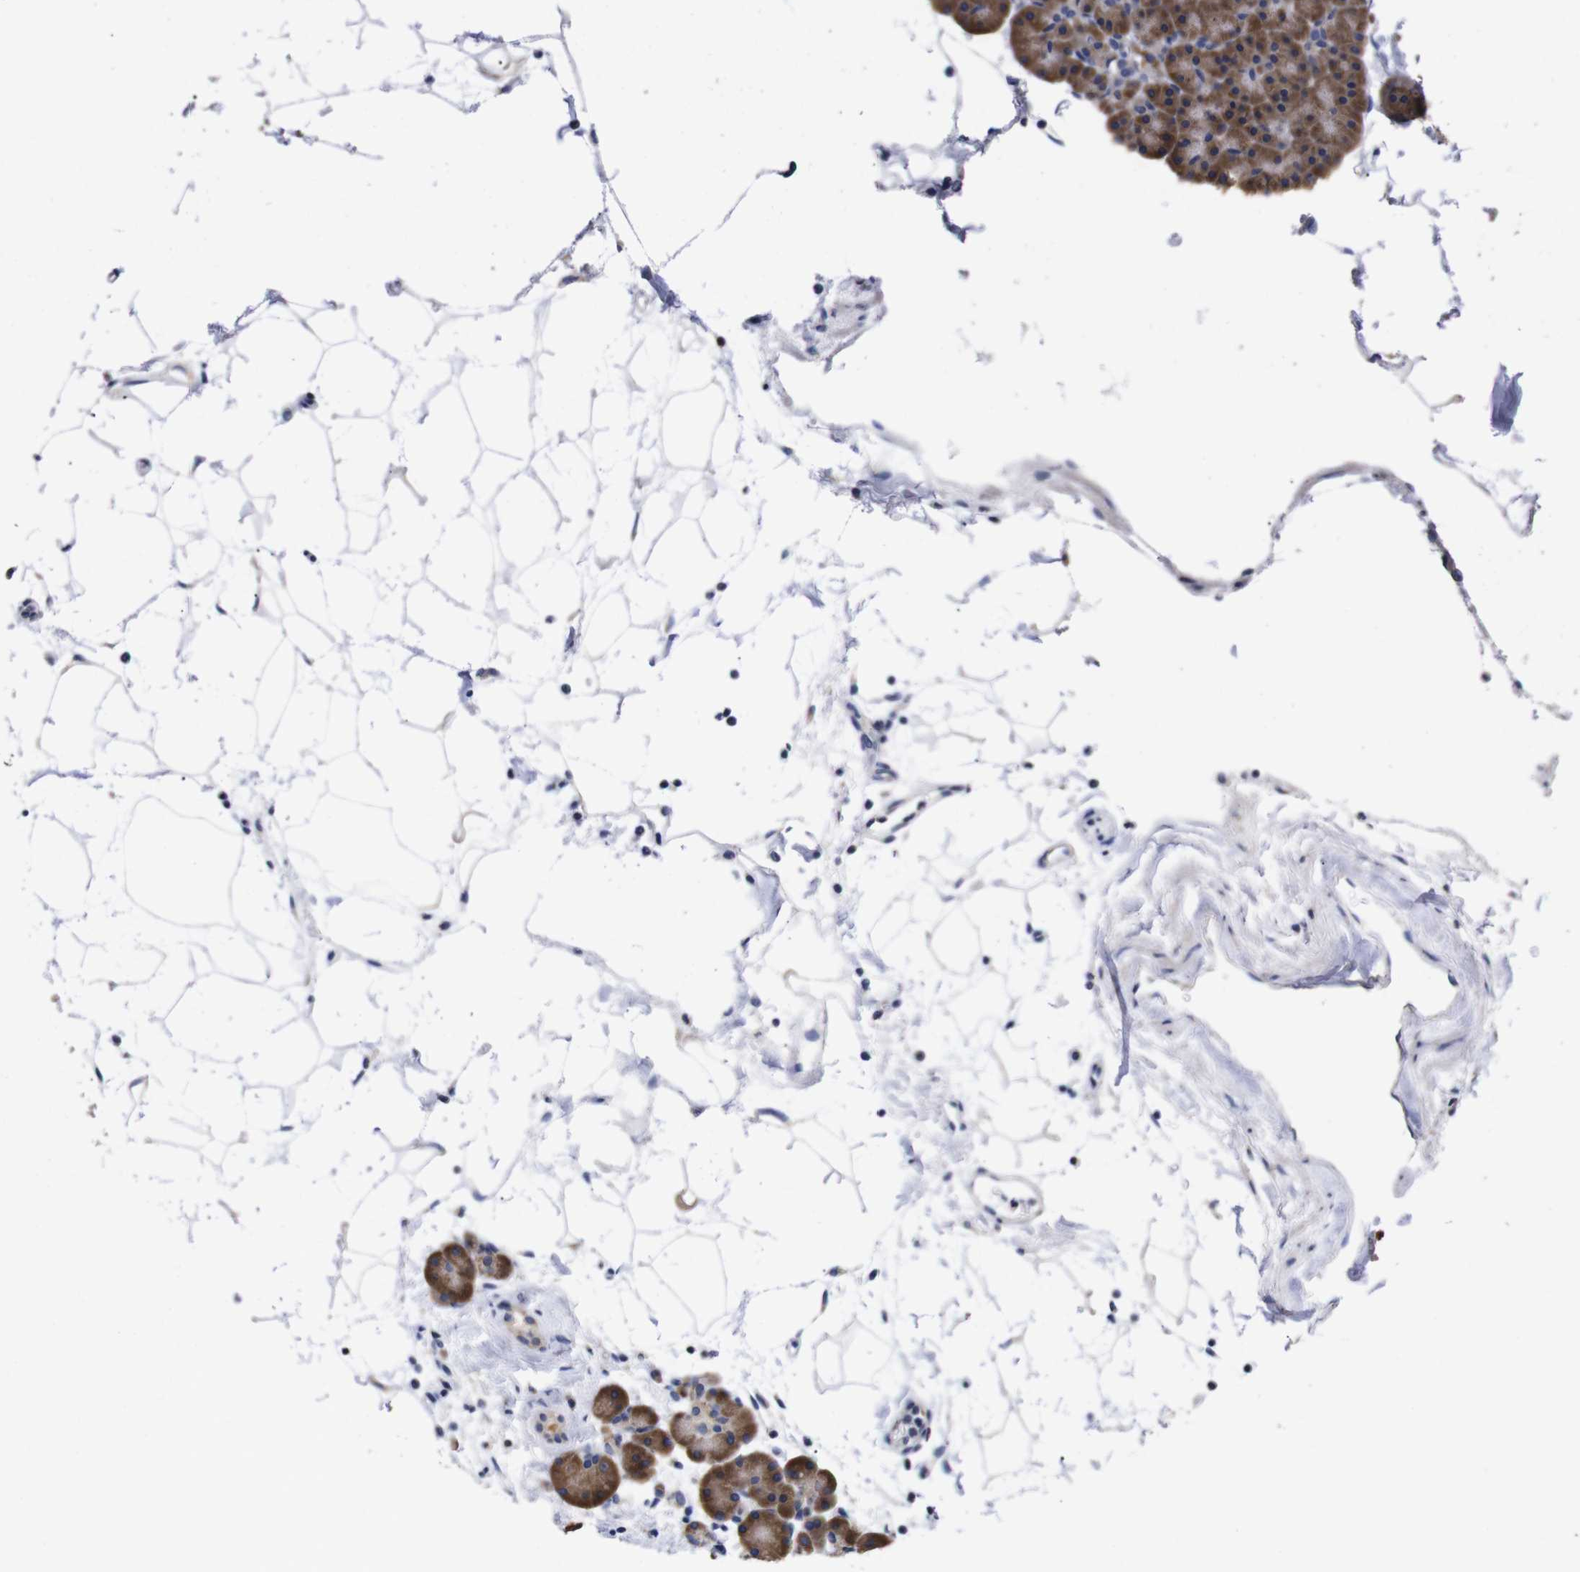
{"staining": {"intensity": "moderate", "quantity": ">75%", "location": "cytoplasmic/membranous"}, "tissue": "pancreas", "cell_type": "Exocrine glandular cells", "image_type": "normal", "snomed": [{"axis": "morphology", "description": "Normal tissue, NOS"}, {"axis": "topography", "description": "Pancreas"}], "caption": "High-magnification brightfield microscopy of normal pancreas stained with DAB (brown) and counterstained with hematoxylin (blue). exocrine glandular cells exhibit moderate cytoplasmic/membranous staining is seen in approximately>75% of cells.", "gene": "OPN3", "patient": {"sex": "male", "age": 66}}